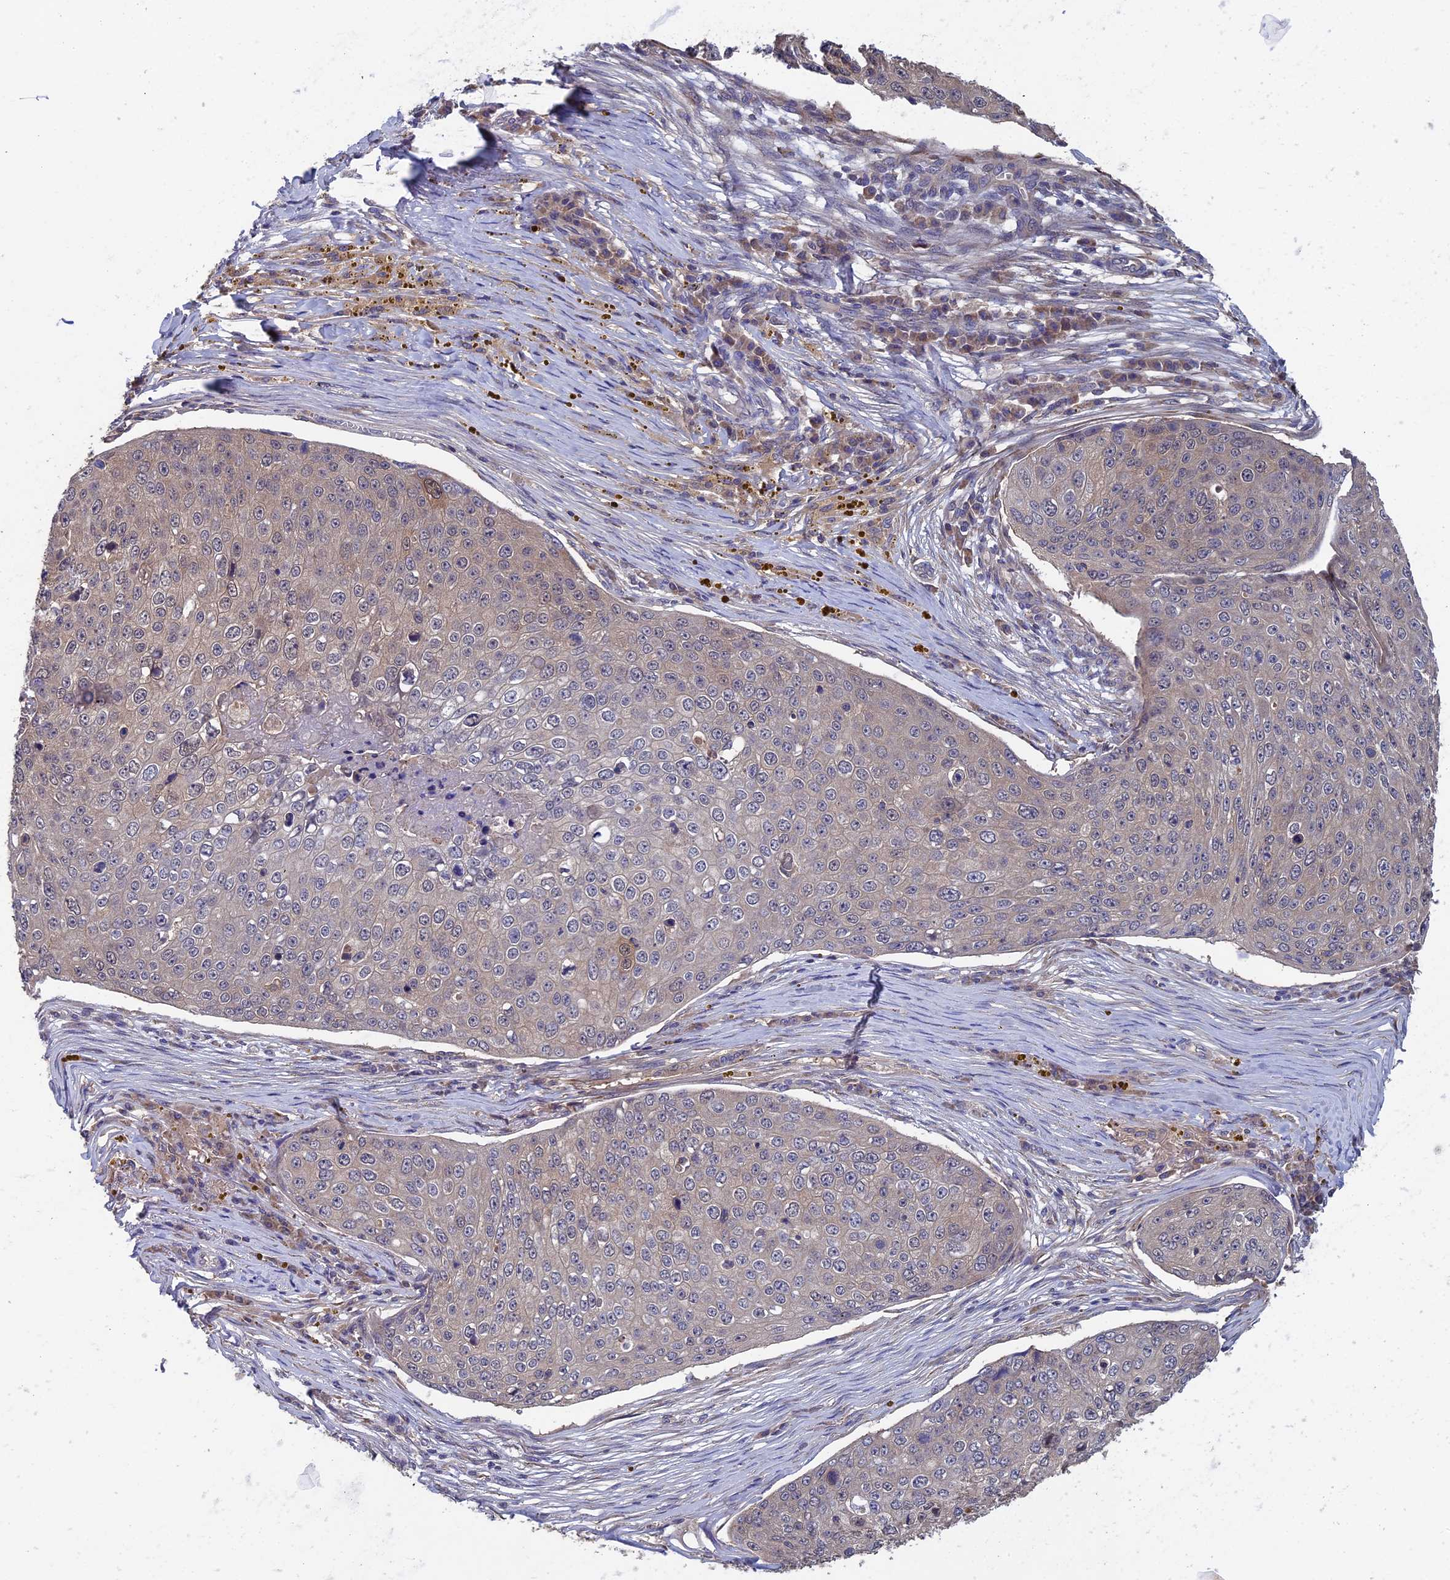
{"staining": {"intensity": "negative", "quantity": "none", "location": "none"}, "tissue": "skin cancer", "cell_type": "Tumor cells", "image_type": "cancer", "snomed": [{"axis": "morphology", "description": "Squamous cell carcinoma, NOS"}, {"axis": "topography", "description": "Skin"}], "caption": "This is an immunohistochemistry micrograph of squamous cell carcinoma (skin). There is no positivity in tumor cells.", "gene": "LCMT1", "patient": {"sex": "male", "age": 71}}